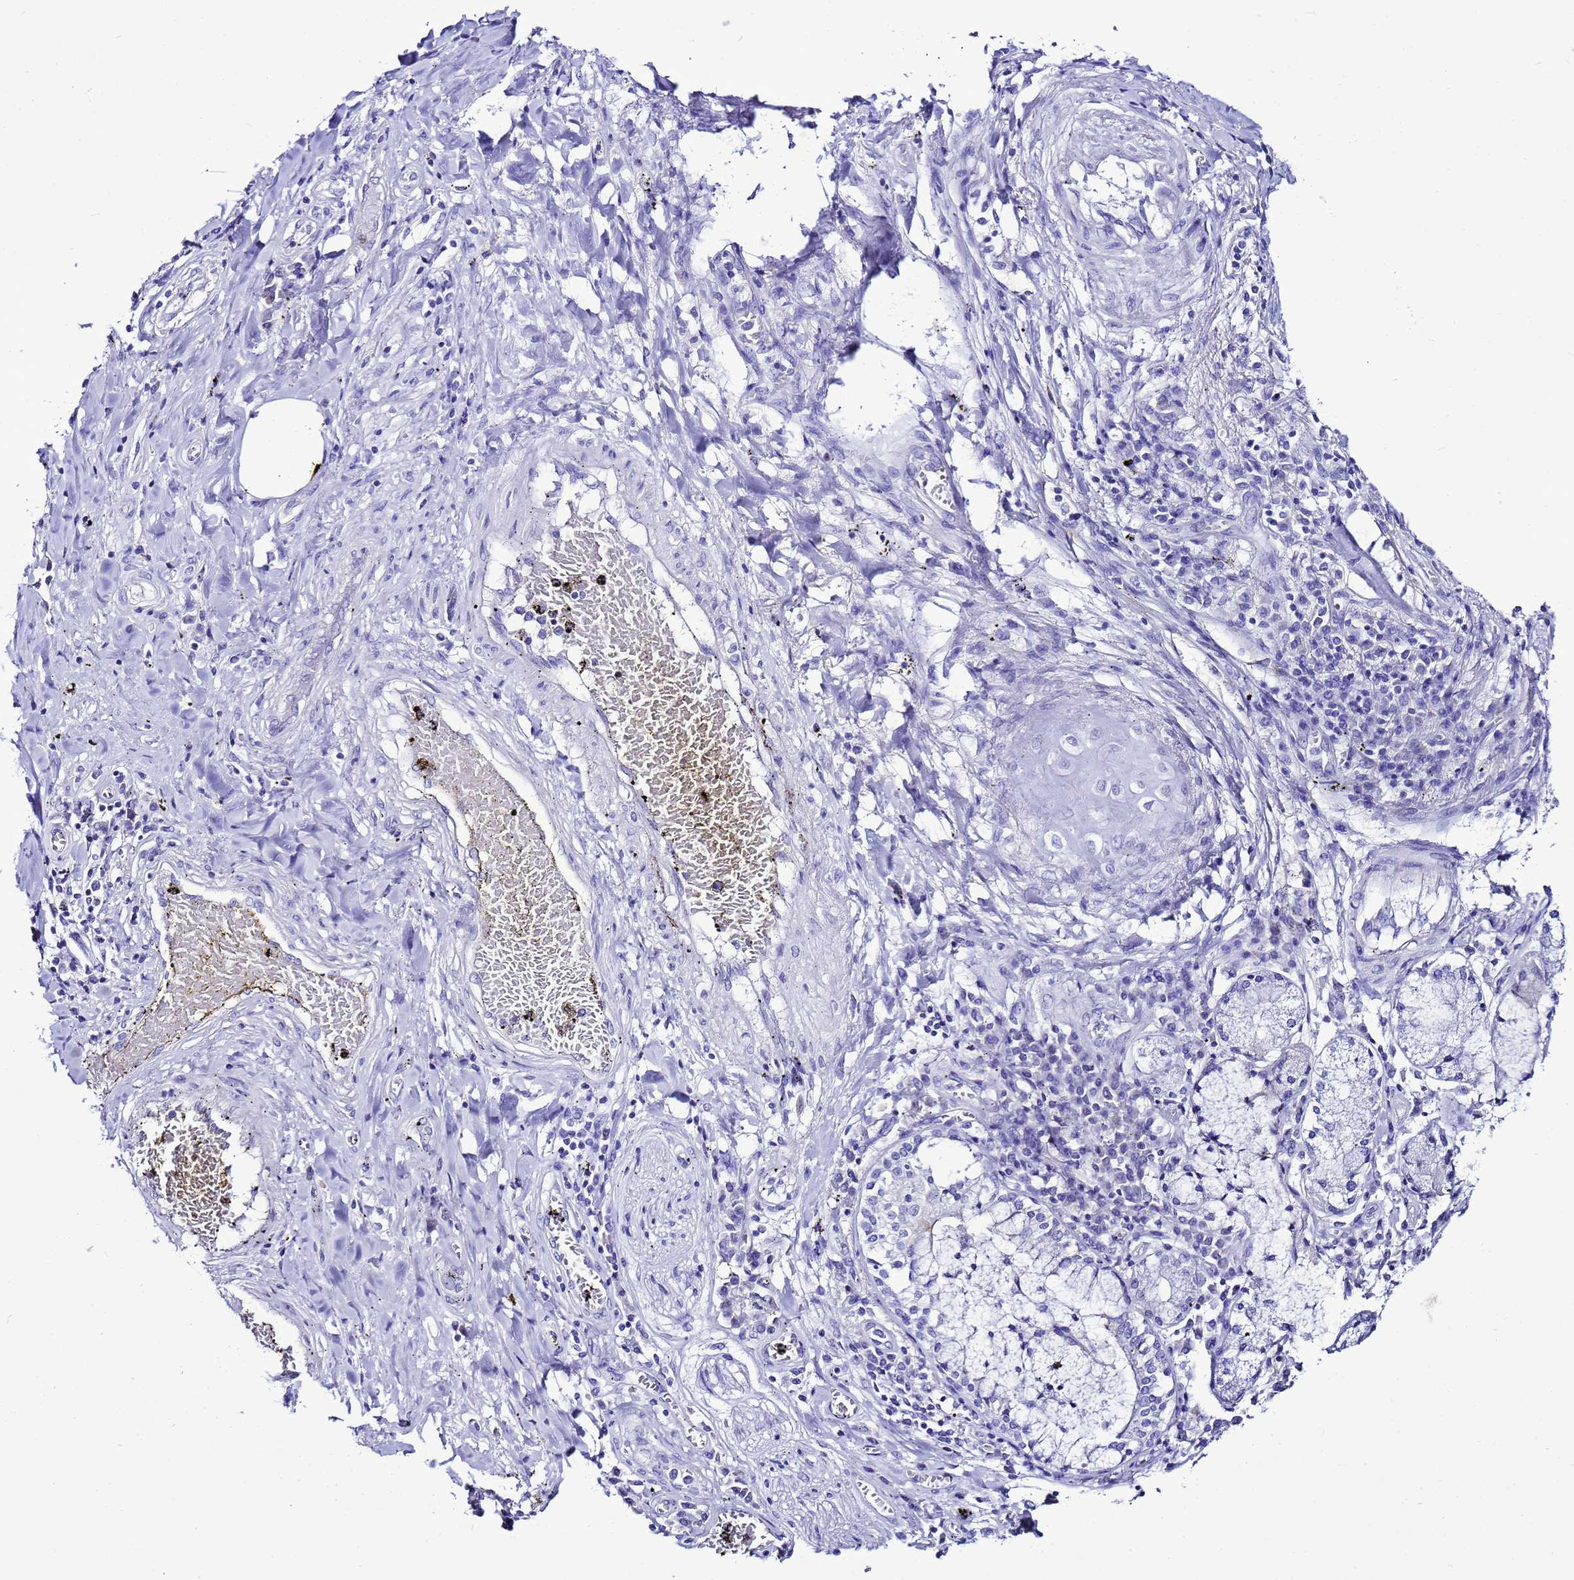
{"staining": {"intensity": "negative", "quantity": "none", "location": "none"}, "tissue": "lung cancer", "cell_type": "Tumor cells", "image_type": "cancer", "snomed": [{"axis": "morphology", "description": "Squamous cell carcinoma, NOS"}, {"axis": "topography", "description": "Lung"}], "caption": "Squamous cell carcinoma (lung) was stained to show a protein in brown. There is no significant positivity in tumor cells. (DAB (3,3'-diaminobenzidine) immunohistochemistry (IHC) with hematoxylin counter stain).", "gene": "BEST2", "patient": {"sex": "male", "age": 65}}